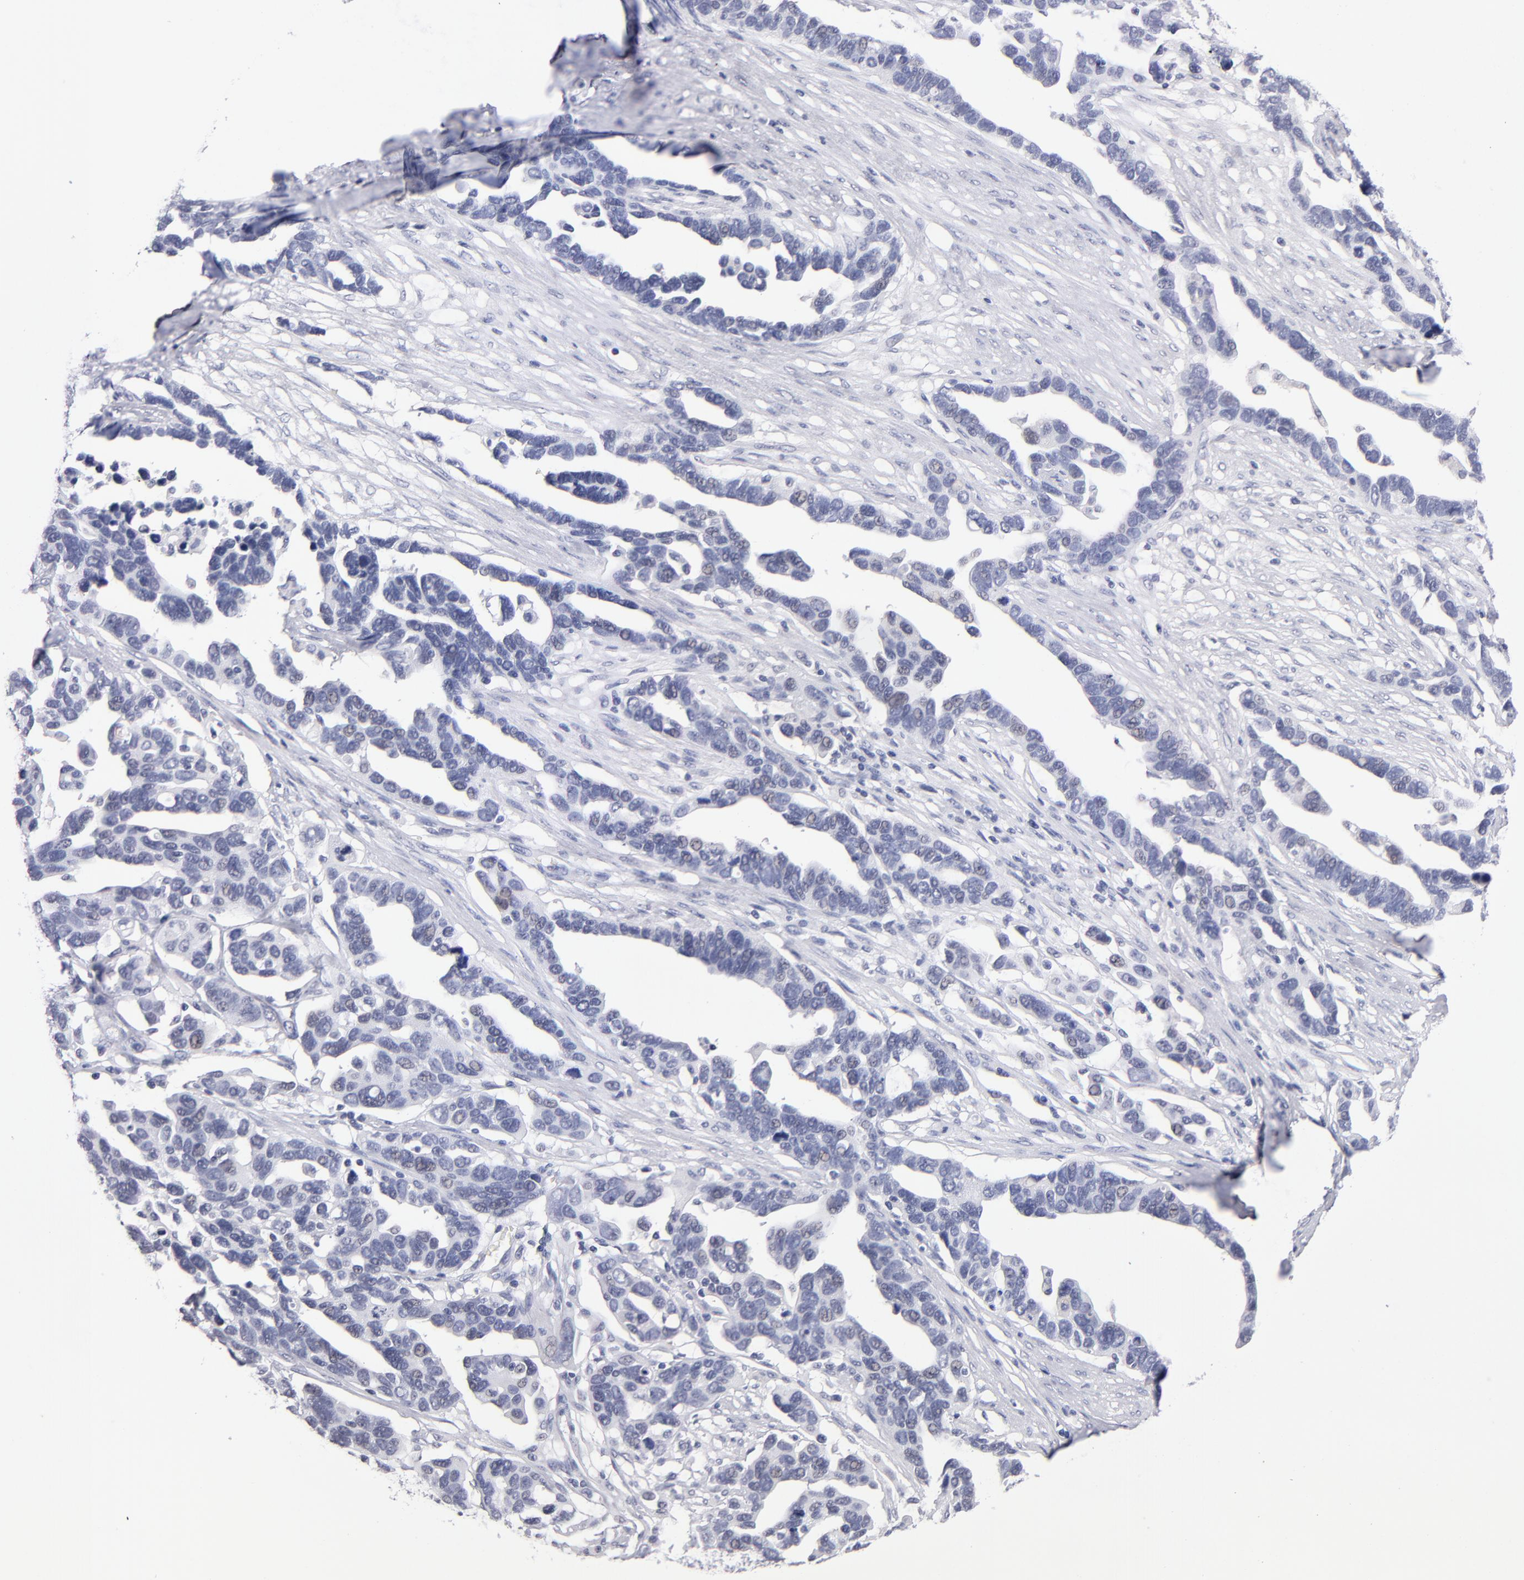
{"staining": {"intensity": "weak", "quantity": "25%-75%", "location": "nuclear"}, "tissue": "ovarian cancer", "cell_type": "Tumor cells", "image_type": "cancer", "snomed": [{"axis": "morphology", "description": "Cystadenocarcinoma, serous, NOS"}, {"axis": "topography", "description": "Ovary"}], "caption": "Tumor cells reveal weak nuclear expression in about 25%-75% of cells in ovarian cancer. (DAB (3,3'-diaminobenzidine) IHC with brightfield microscopy, high magnification).", "gene": "TEX11", "patient": {"sex": "female", "age": 54}}